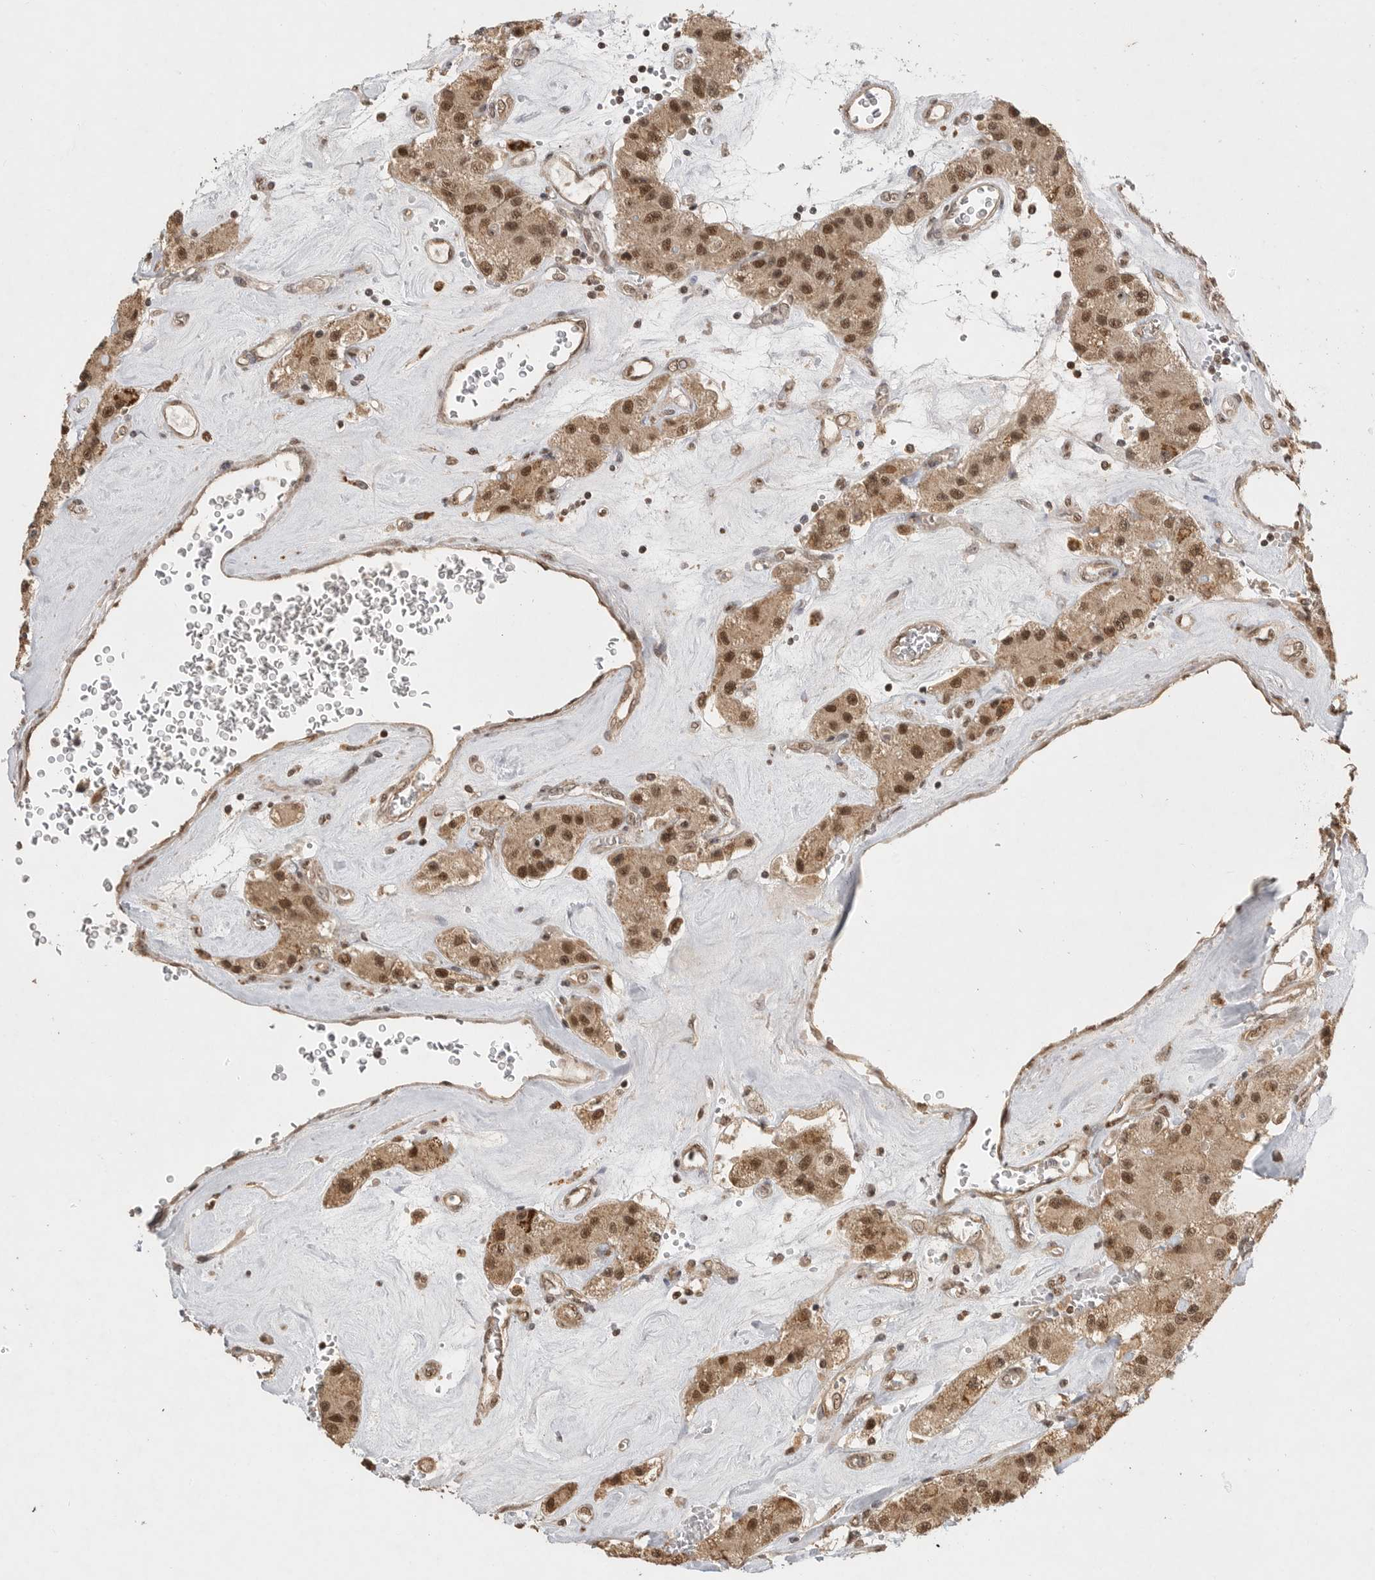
{"staining": {"intensity": "moderate", "quantity": ">75%", "location": "cytoplasmic/membranous,nuclear"}, "tissue": "carcinoid", "cell_type": "Tumor cells", "image_type": "cancer", "snomed": [{"axis": "morphology", "description": "Carcinoid, malignant, NOS"}, {"axis": "topography", "description": "Pancreas"}], "caption": "DAB immunohistochemical staining of human carcinoid demonstrates moderate cytoplasmic/membranous and nuclear protein positivity in about >75% of tumor cells. (IHC, brightfield microscopy, high magnification).", "gene": "DFFA", "patient": {"sex": "male", "age": 41}}